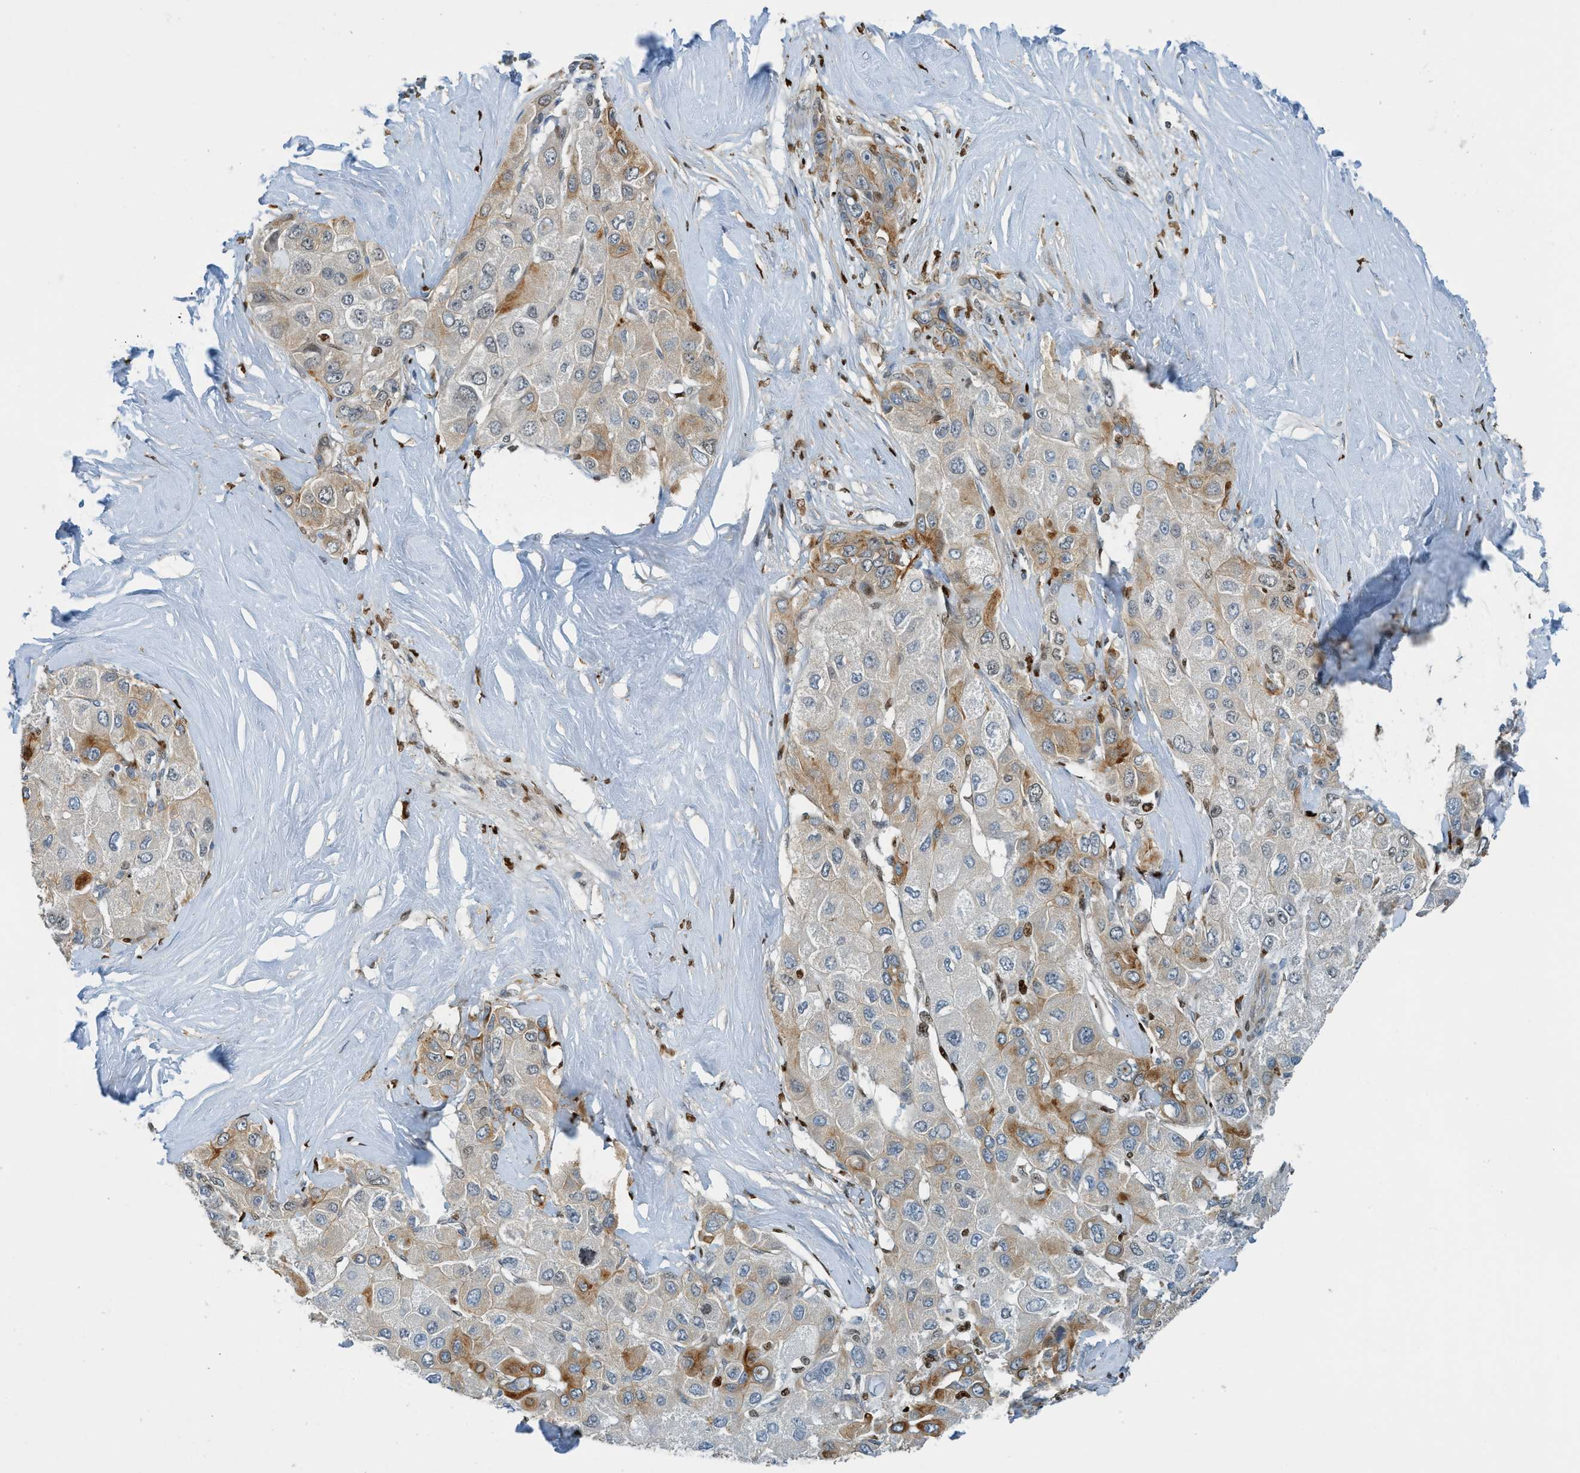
{"staining": {"intensity": "moderate", "quantity": "<25%", "location": "cytoplasmic/membranous"}, "tissue": "liver cancer", "cell_type": "Tumor cells", "image_type": "cancer", "snomed": [{"axis": "morphology", "description": "Carcinoma, Hepatocellular, NOS"}, {"axis": "topography", "description": "Liver"}], "caption": "Immunohistochemical staining of liver cancer exhibits low levels of moderate cytoplasmic/membranous protein staining in approximately <25% of tumor cells. The staining is performed using DAB (3,3'-diaminobenzidine) brown chromogen to label protein expression. The nuclei are counter-stained blue using hematoxylin.", "gene": "SH3D19", "patient": {"sex": "male", "age": 80}}